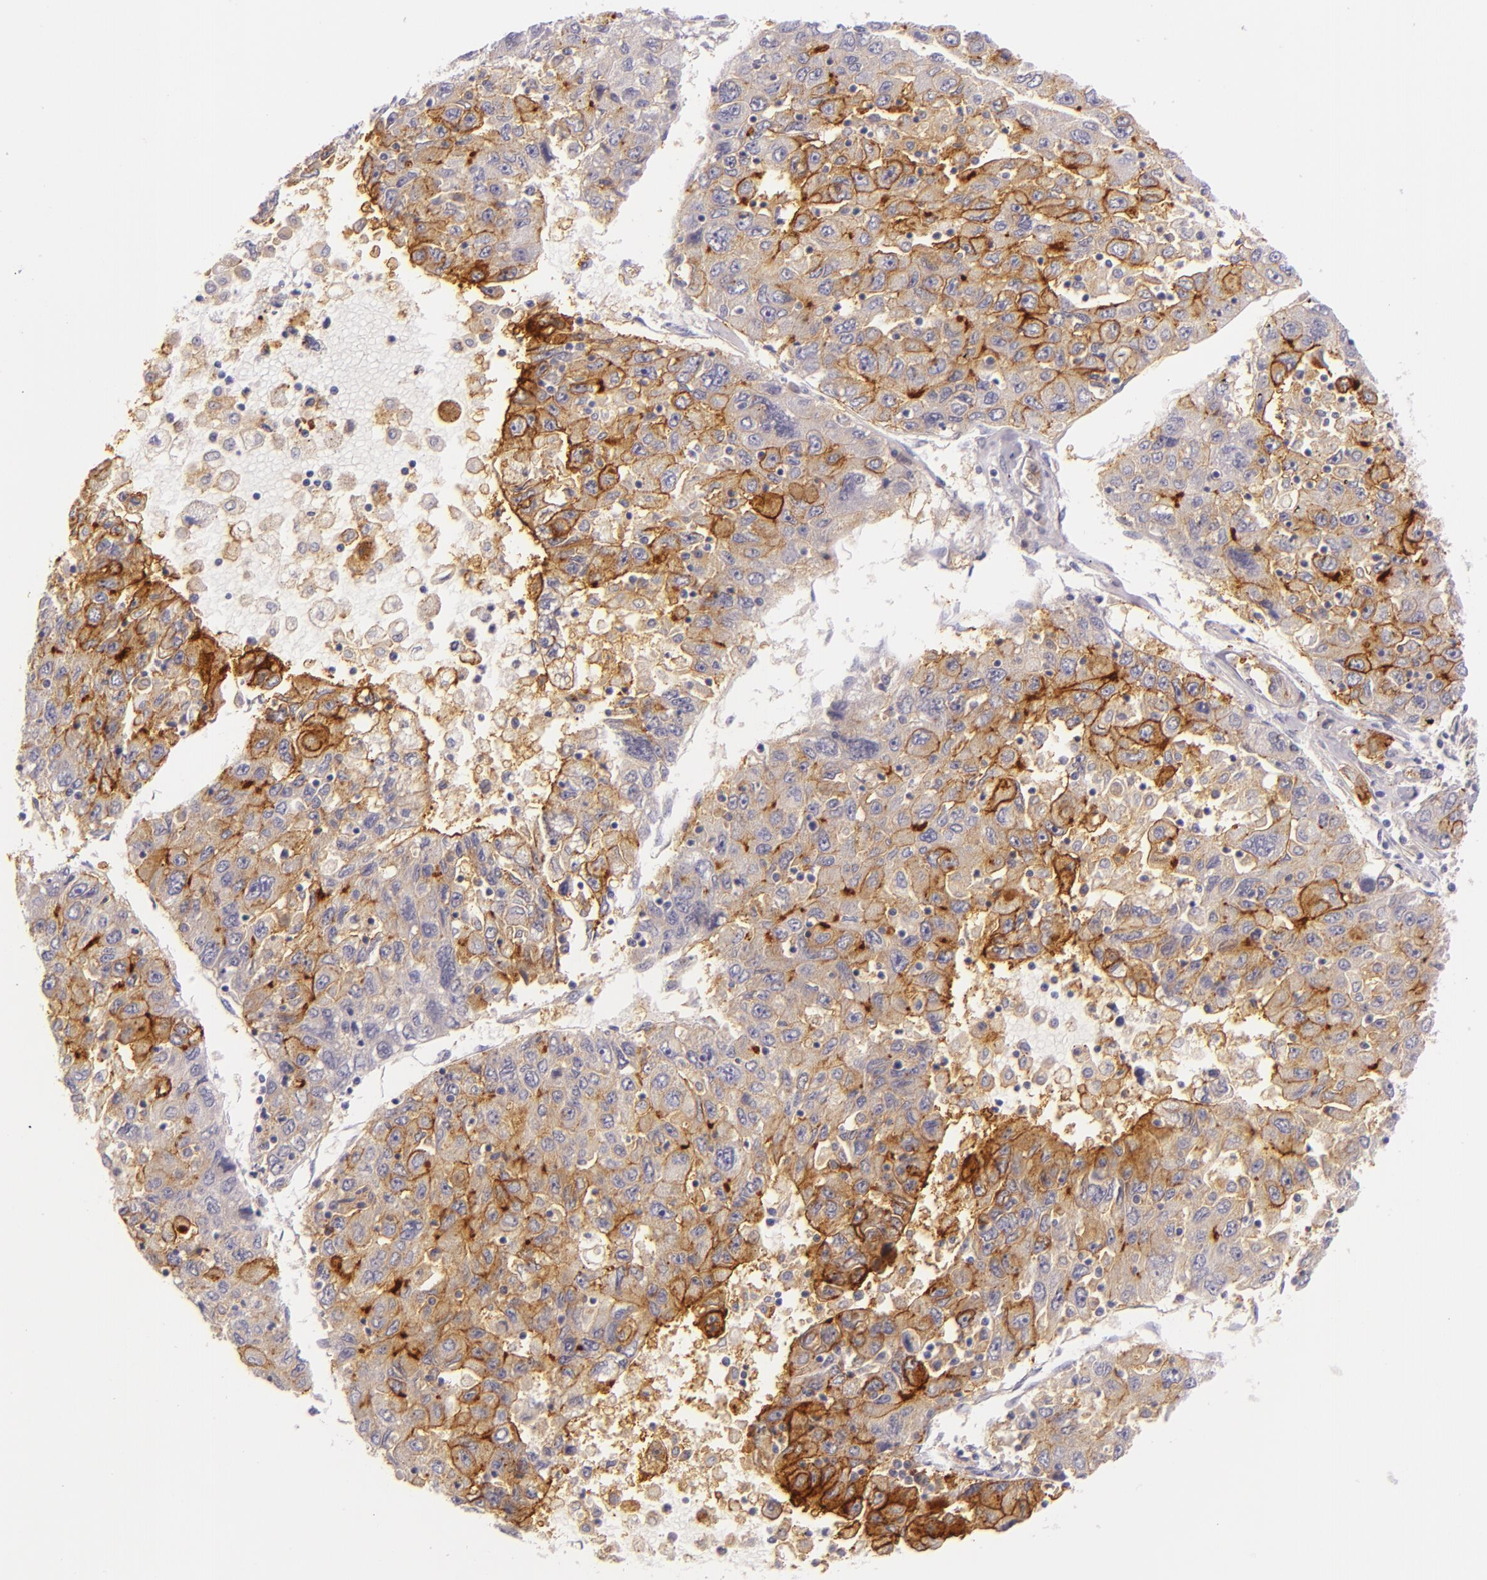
{"staining": {"intensity": "moderate", "quantity": "25%-75%", "location": "cytoplasmic/membranous"}, "tissue": "liver cancer", "cell_type": "Tumor cells", "image_type": "cancer", "snomed": [{"axis": "morphology", "description": "Carcinoma, Hepatocellular, NOS"}, {"axis": "topography", "description": "Liver"}], "caption": "Moderate cytoplasmic/membranous positivity for a protein is present in approximately 25%-75% of tumor cells of liver cancer (hepatocellular carcinoma) using immunohistochemistry.", "gene": "ICAM1", "patient": {"sex": "male", "age": 49}}